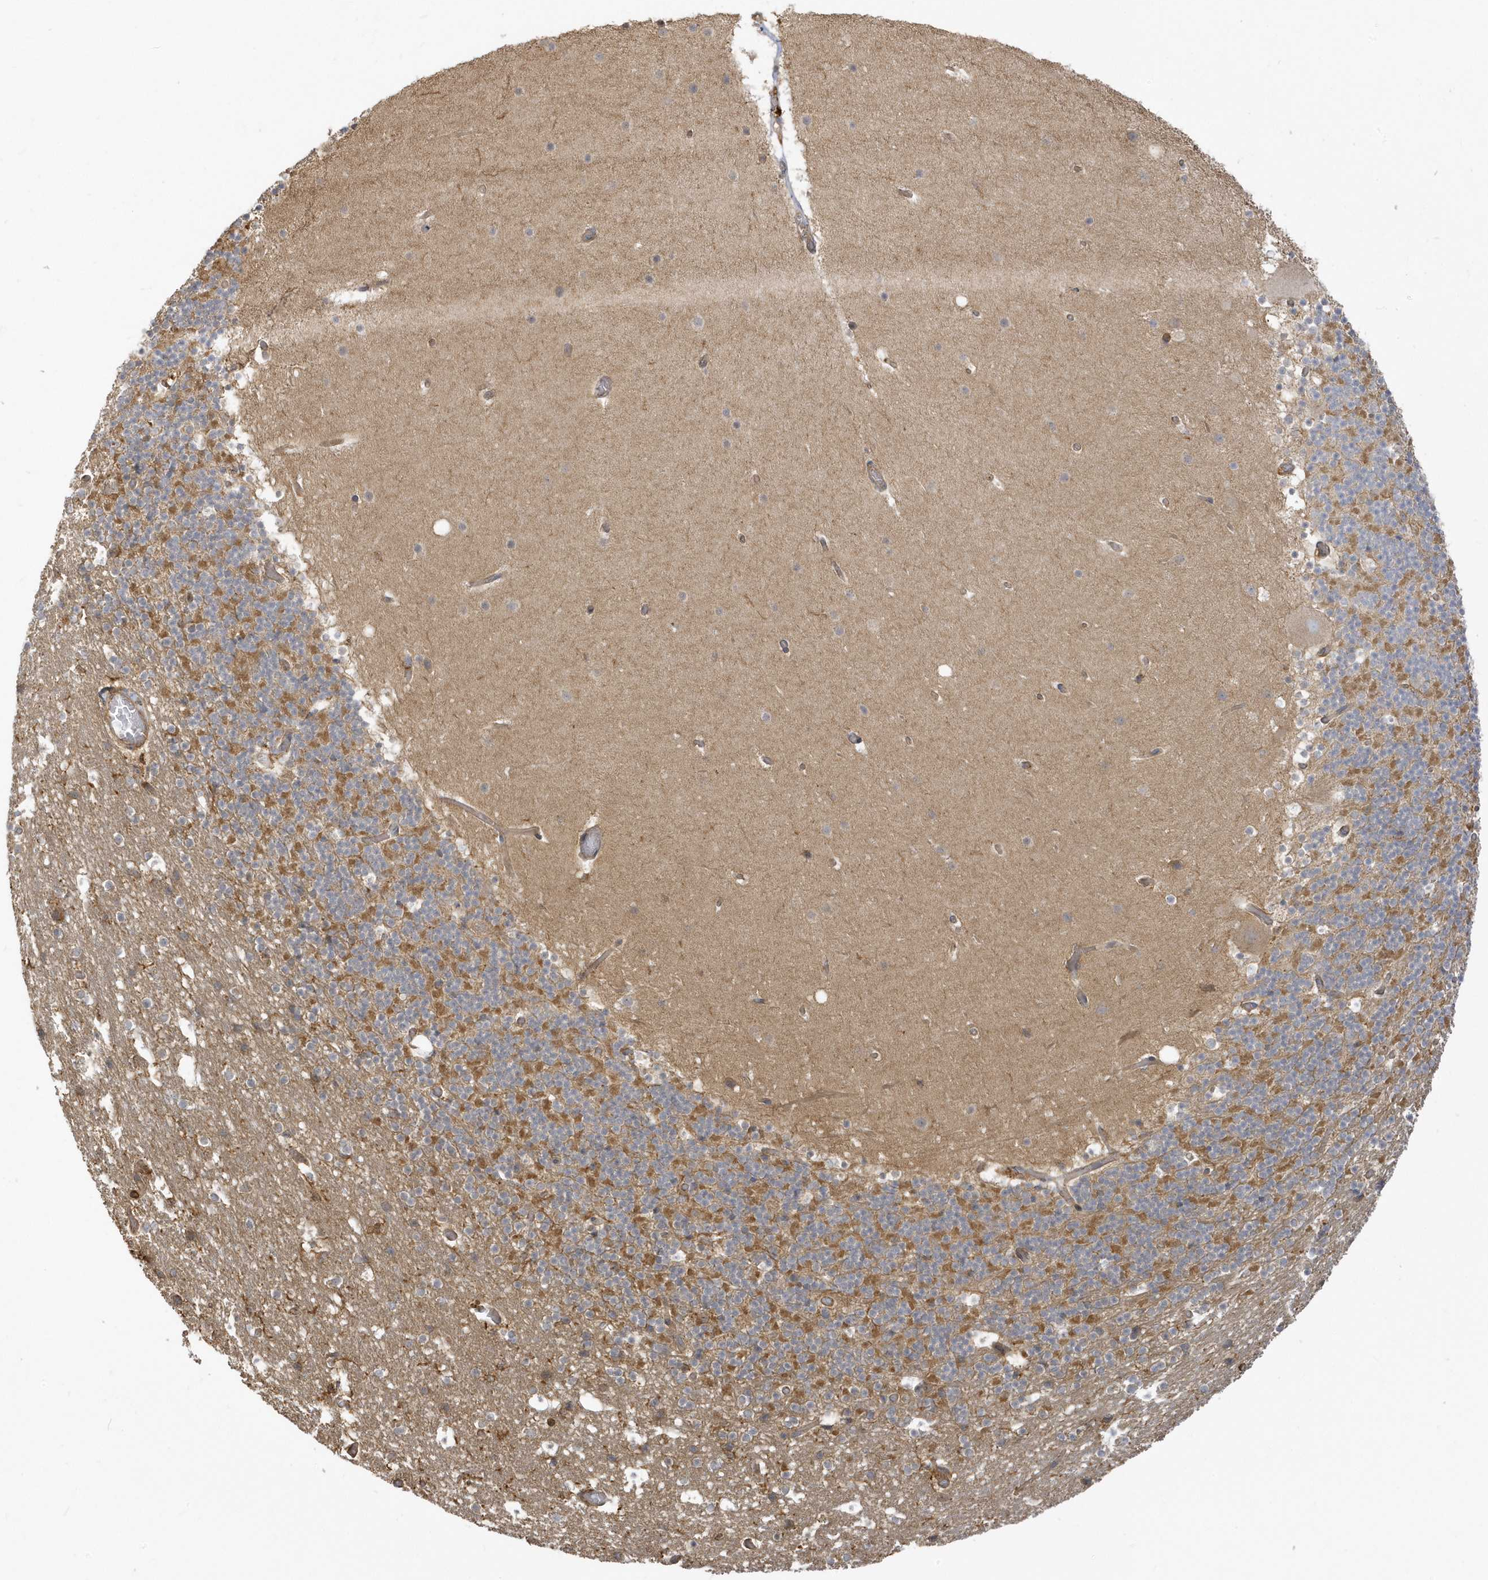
{"staining": {"intensity": "moderate", "quantity": "25%-75%", "location": "cytoplasmic/membranous"}, "tissue": "cerebellum", "cell_type": "Cells in granular layer", "image_type": "normal", "snomed": [{"axis": "morphology", "description": "Normal tissue, NOS"}, {"axis": "topography", "description": "Cerebellum"}], "caption": "A medium amount of moderate cytoplasmic/membranous positivity is present in about 25%-75% of cells in granular layer in benign cerebellum.", "gene": "ZBTB8A", "patient": {"sex": "male", "age": 57}}